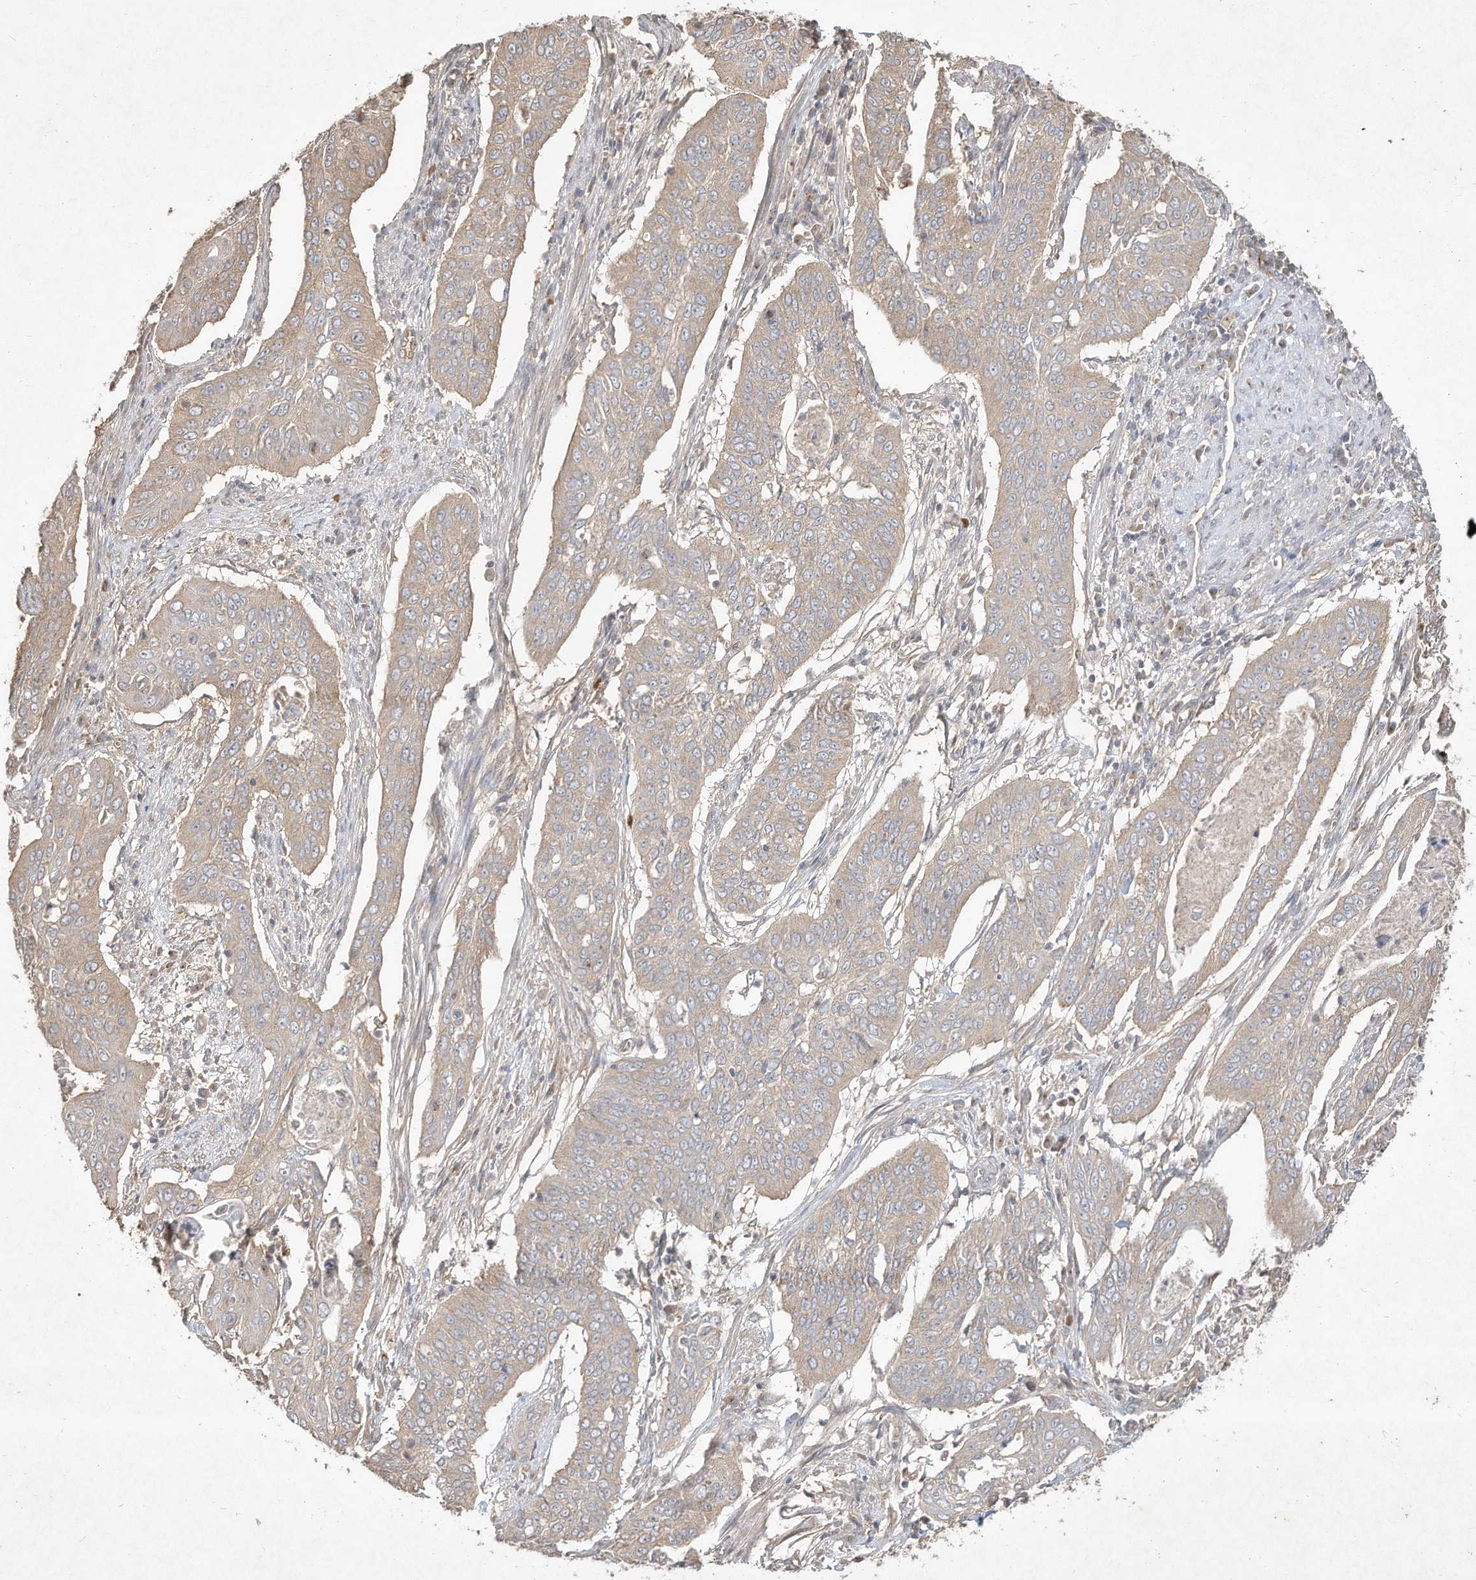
{"staining": {"intensity": "negative", "quantity": "none", "location": "none"}, "tissue": "cervical cancer", "cell_type": "Tumor cells", "image_type": "cancer", "snomed": [{"axis": "morphology", "description": "Squamous cell carcinoma, NOS"}, {"axis": "topography", "description": "Cervix"}], "caption": "Tumor cells are negative for protein expression in human squamous cell carcinoma (cervical). (Immunohistochemistry (ihc), brightfield microscopy, high magnification).", "gene": "DYNC1I2", "patient": {"sex": "female", "age": 39}}